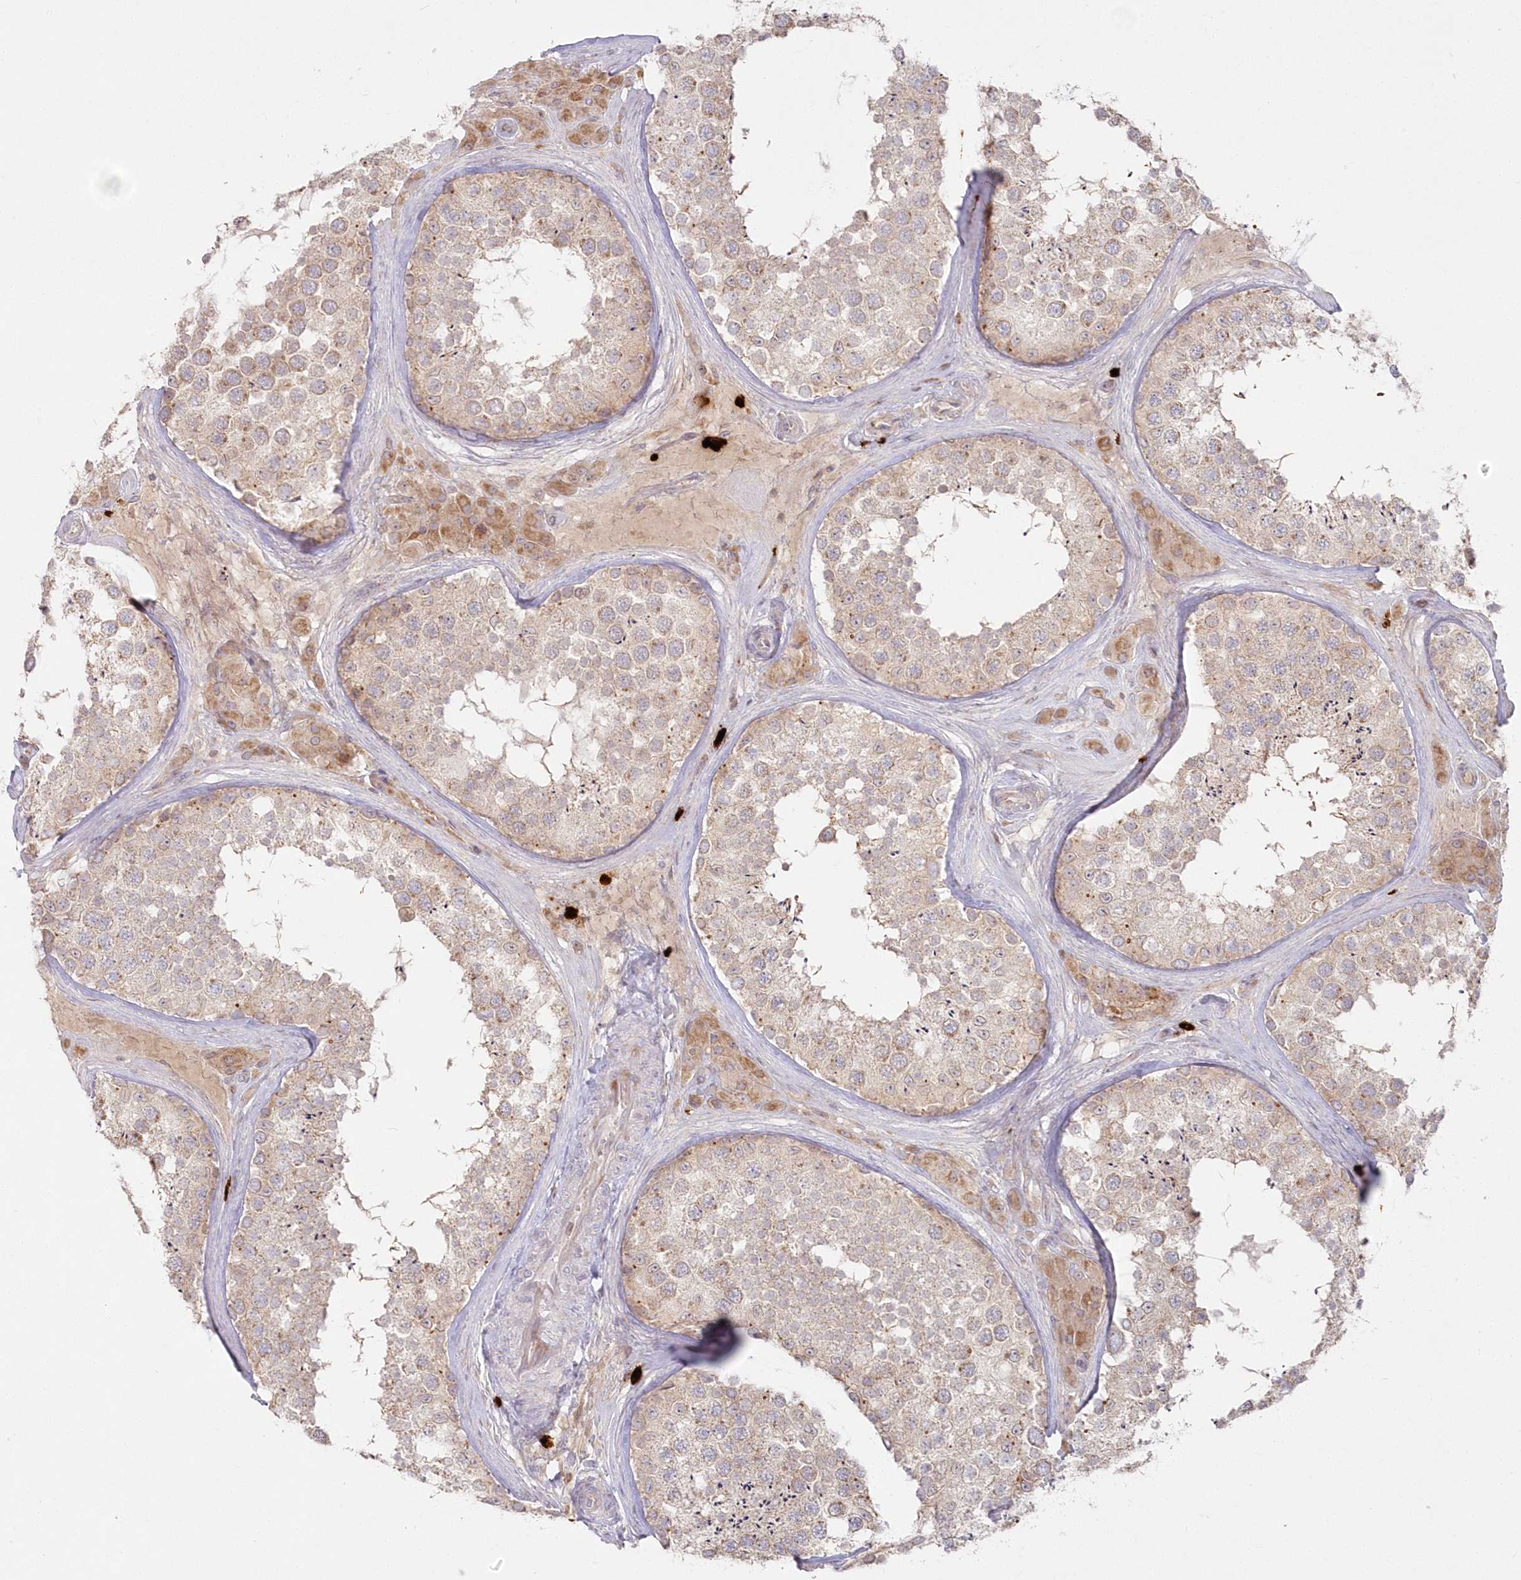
{"staining": {"intensity": "weak", "quantity": ">75%", "location": "cytoplasmic/membranous"}, "tissue": "testis", "cell_type": "Cells in seminiferous ducts", "image_type": "normal", "snomed": [{"axis": "morphology", "description": "Normal tissue, NOS"}, {"axis": "topography", "description": "Testis"}], "caption": "Protein analysis of unremarkable testis exhibits weak cytoplasmic/membranous positivity in about >75% of cells in seminiferous ducts.", "gene": "ARSB", "patient": {"sex": "male", "age": 46}}